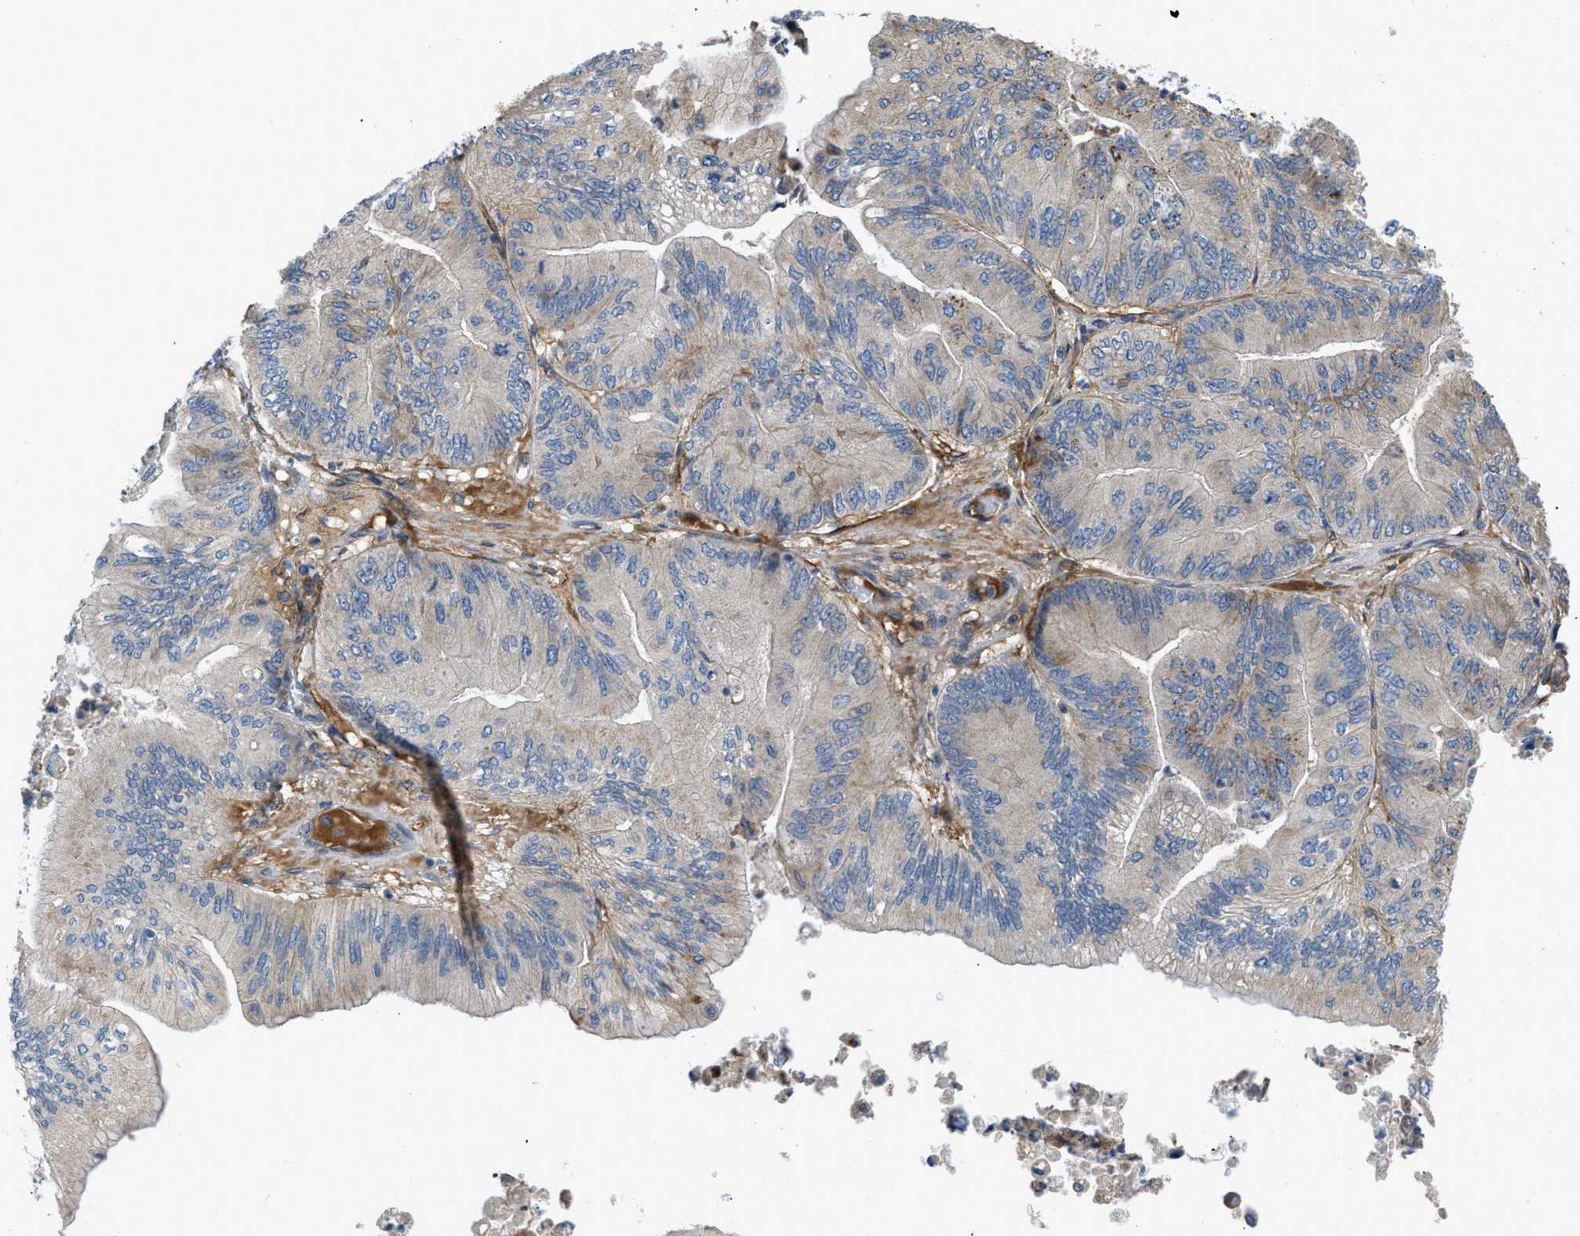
{"staining": {"intensity": "moderate", "quantity": "<25%", "location": "cytoplasmic/membranous"}, "tissue": "ovarian cancer", "cell_type": "Tumor cells", "image_type": "cancer", "snomed": [{"axis": "morphology", "description": "Cystadenocarcinoma, mucinous, NOS"}, {"axis": "topography", "description": "Ovary"}], "caption": "This is an image of immunohistochemistry (IHC) staining of ovarian cancer, which shows moderate expression in the cytoplasmic/membranous of tumor cells.", "gene": "BMPR1A", "patient": {"sex": "female", "age": 61}}